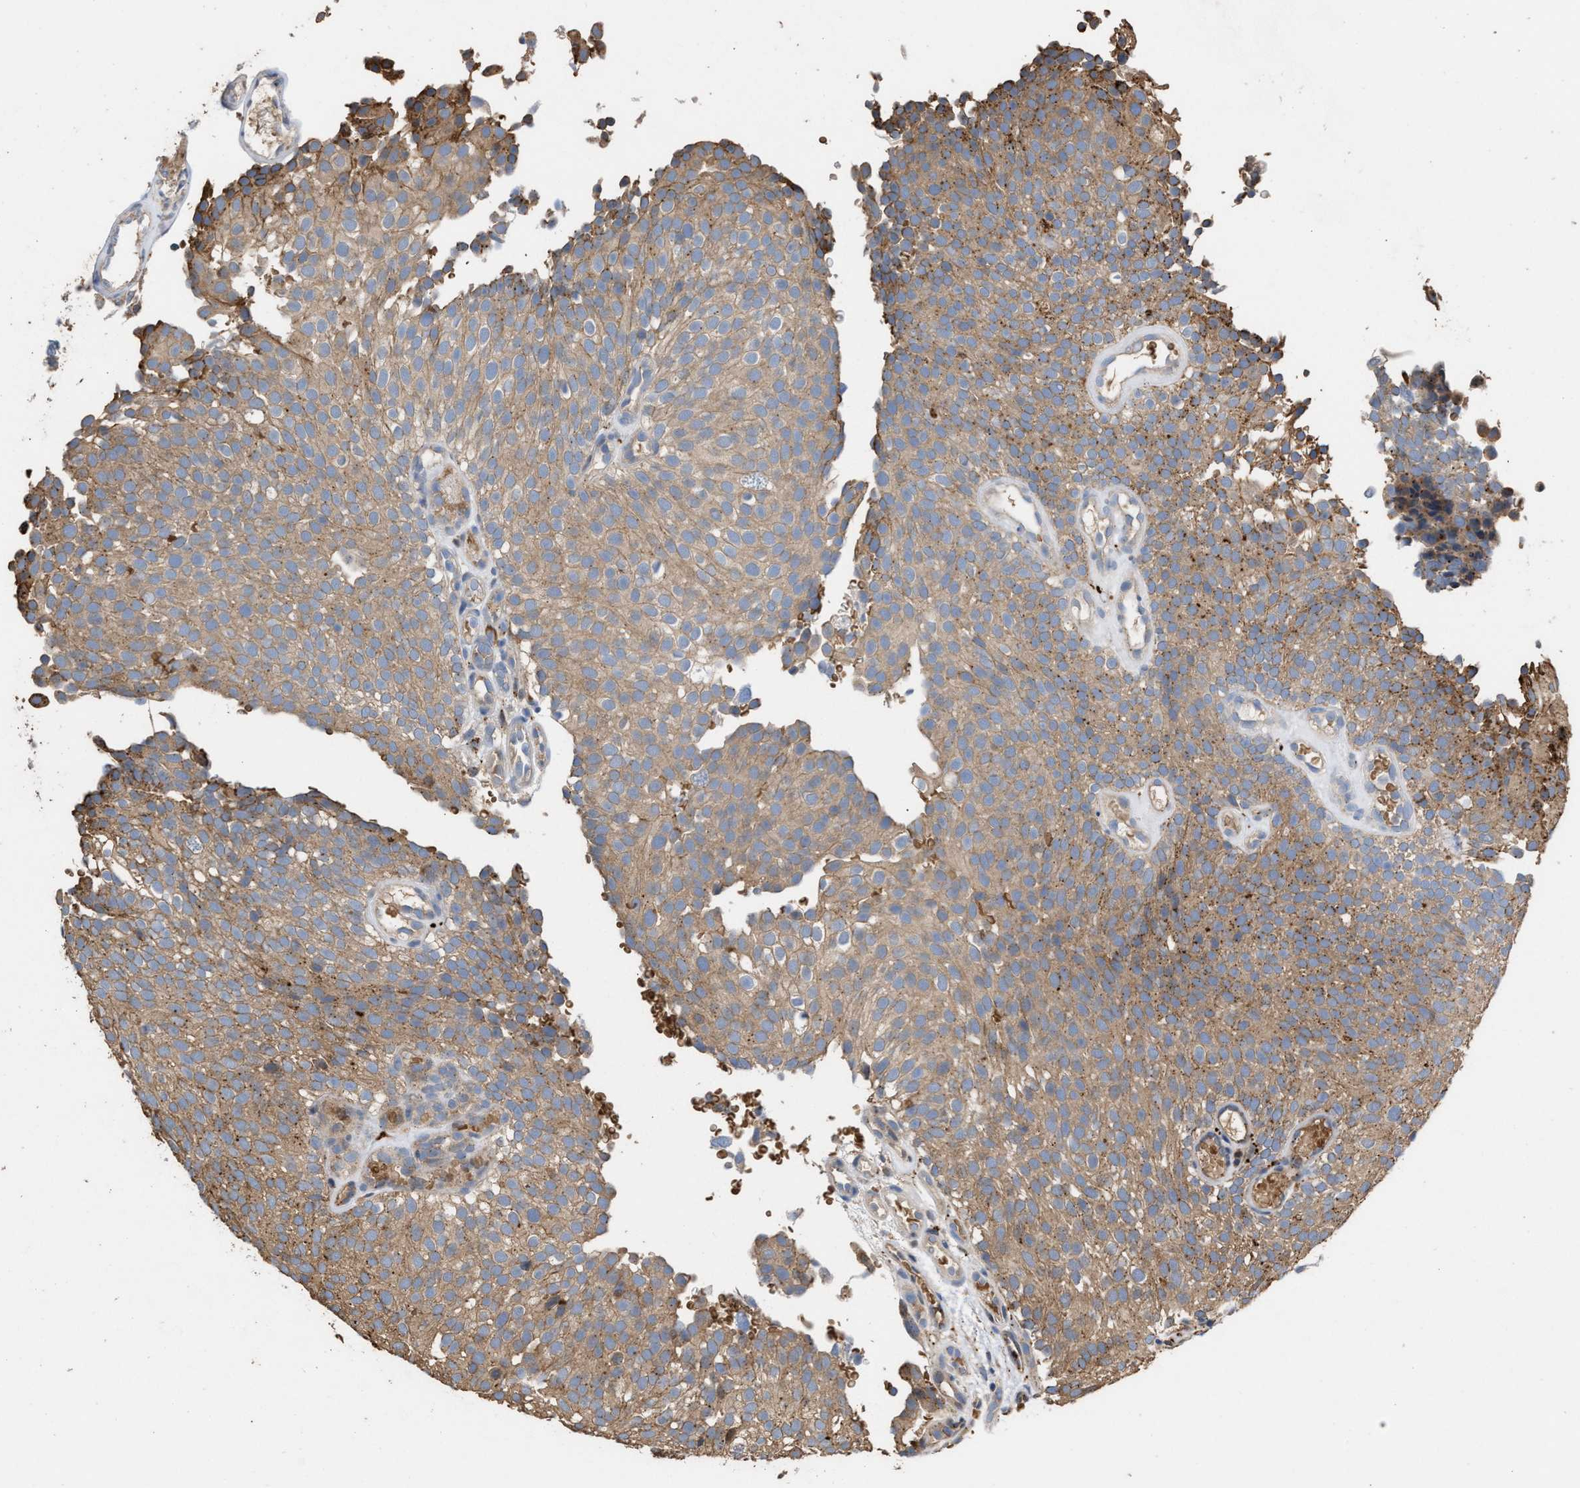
{"staining": {"intensity": "moderate", "quantity": ">75%", "location": "cytoplasmic/membranous"}, "tissue": "urothelial cancer", "cell_type": "Tumor cells", "image_type": "cancer", "snomed": [{"axis": "morphology", "description": "Urothelial carcinoma, Low grade"}, {"axis": "topography", "description": "Urinary bladder"}], "caption": "This is an image of immunohistochemistry staining of low-grade urothelial carcinoma, which shows moderate positivity in the cytoplasmic/membranous of tumor cells.", "gene": "ELMO3", "patient": {"sex": "male", "age": 78}}